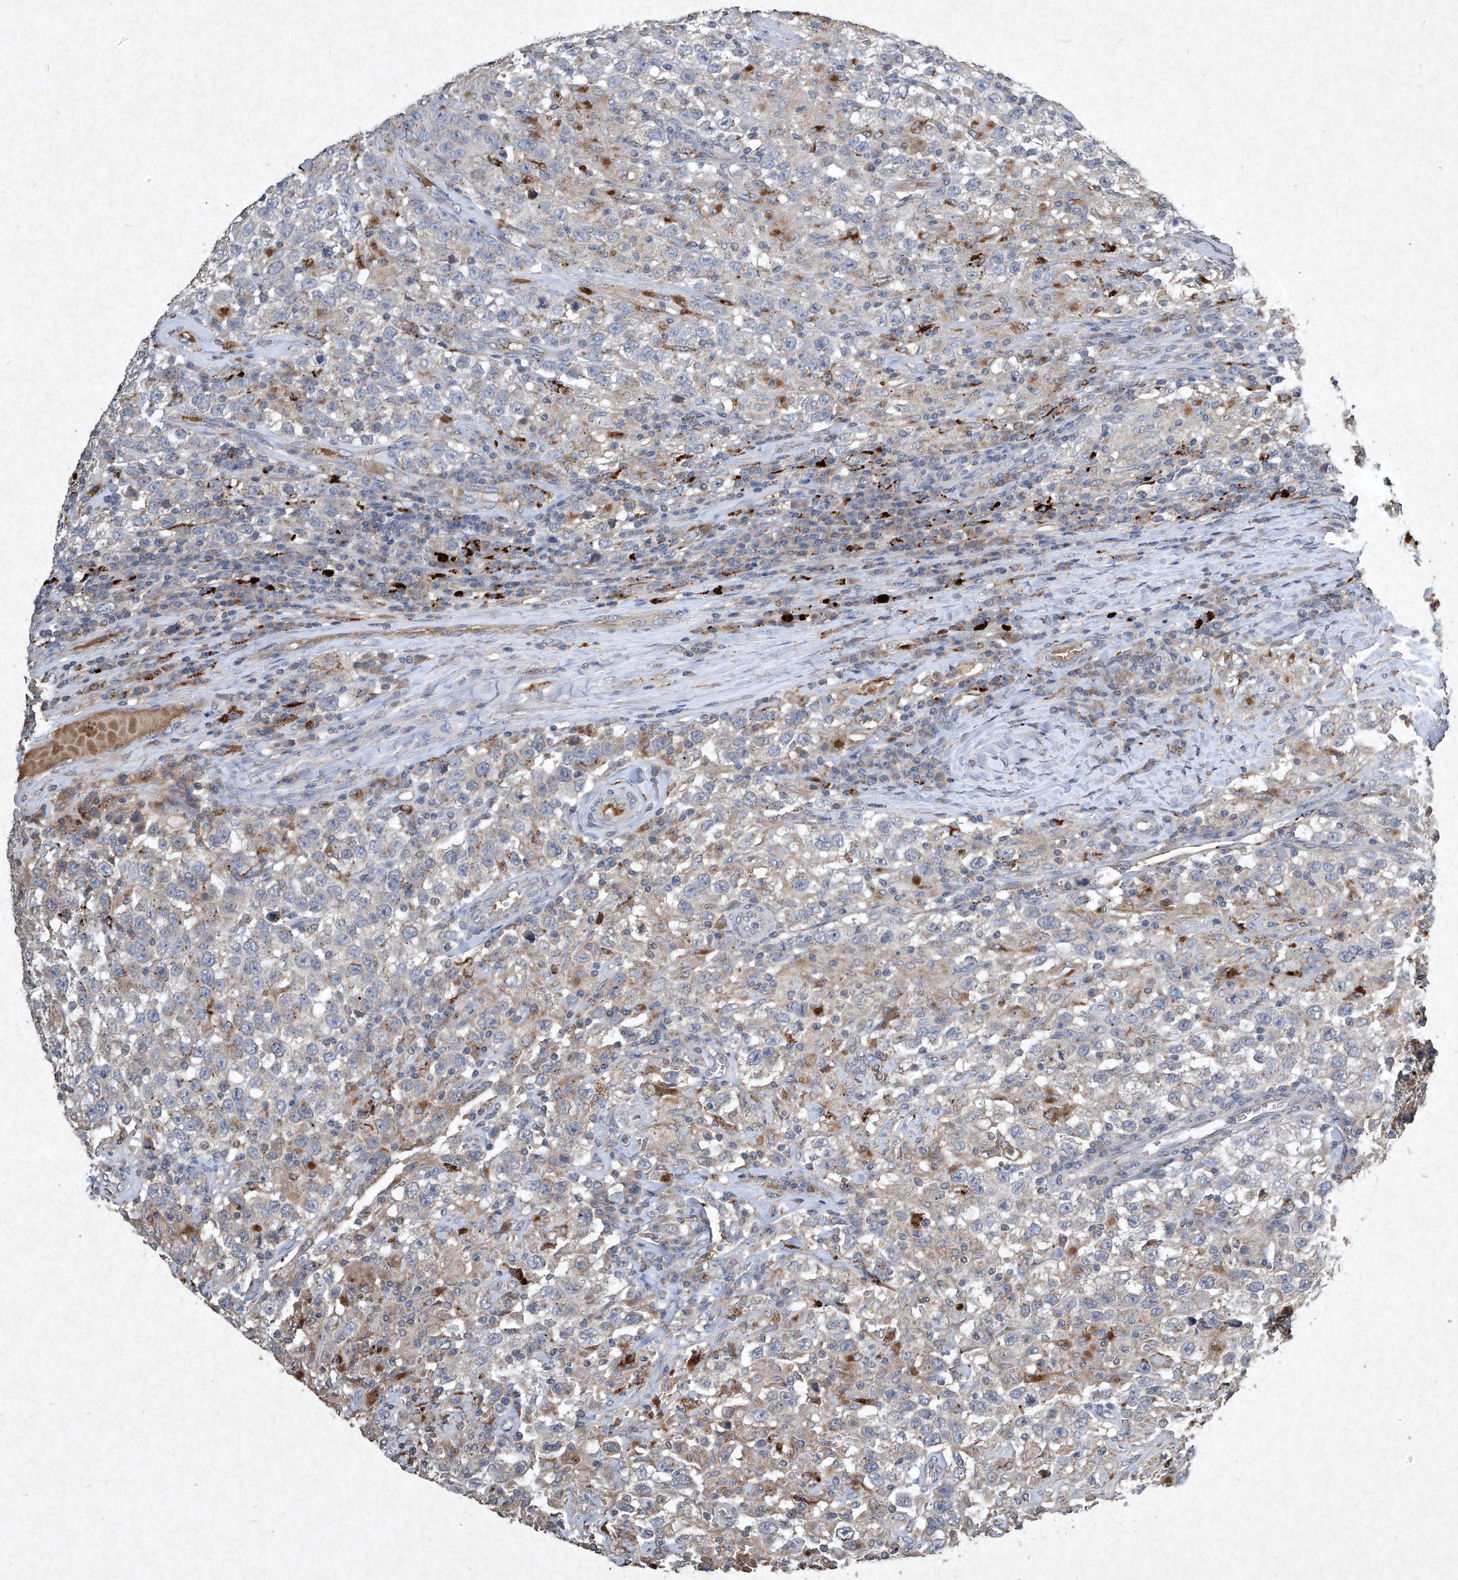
{"staining": {"intensity": "negative", "quantity": "none", "location": "none"}, "tissue": "testis cancer", "cell_type": "Tumor cells", "image_type": "cancer", "snomed": [{"axis": "morphology", "description": "Seminoma, NOS"}, {"axis": "topography", "description": "Testis"}], "caption": "Tumor cells show no significant protein positivity in testis cancer.", "gene": "MED16", "patient": {"sex": "male", "age": 41}}